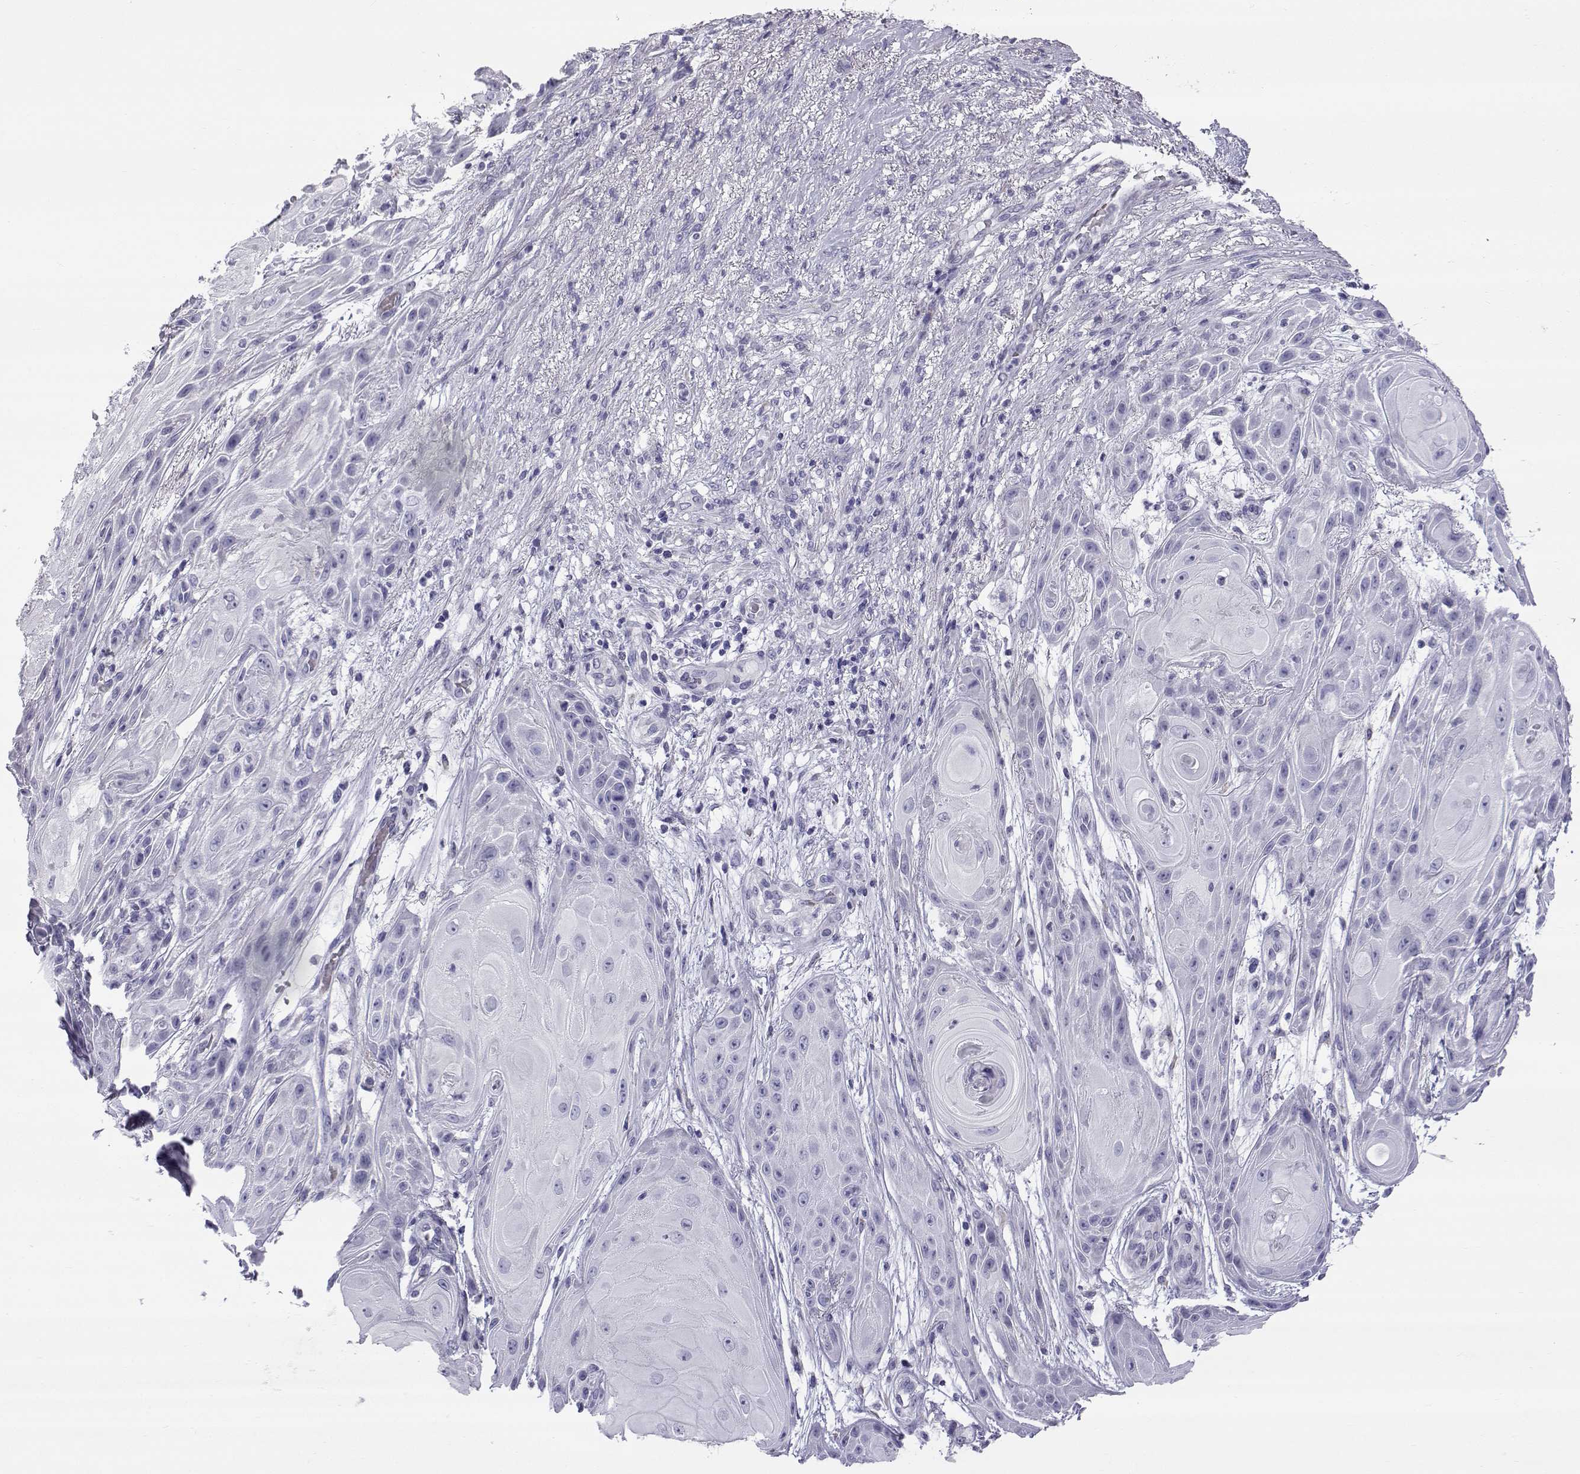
{"staining": {"intensity": "negative", "quantity": "none", "location": "none"}, "tissue": "skin cancer", "cell_type": "Tumor cells", "image_type": "cancer", "snomed": [{"axis": "morphology", "description": "Squamous cell carcinoma, NOS"}, {"axis": "topography", "description": "Skin"}], "caption": "A high-resolution image shows IHC staining of skin cancer, which demonstrates no significant expression in tumor cells.", "gene": "RNASE12", "patient": {"sex": "male", "age": 62}}